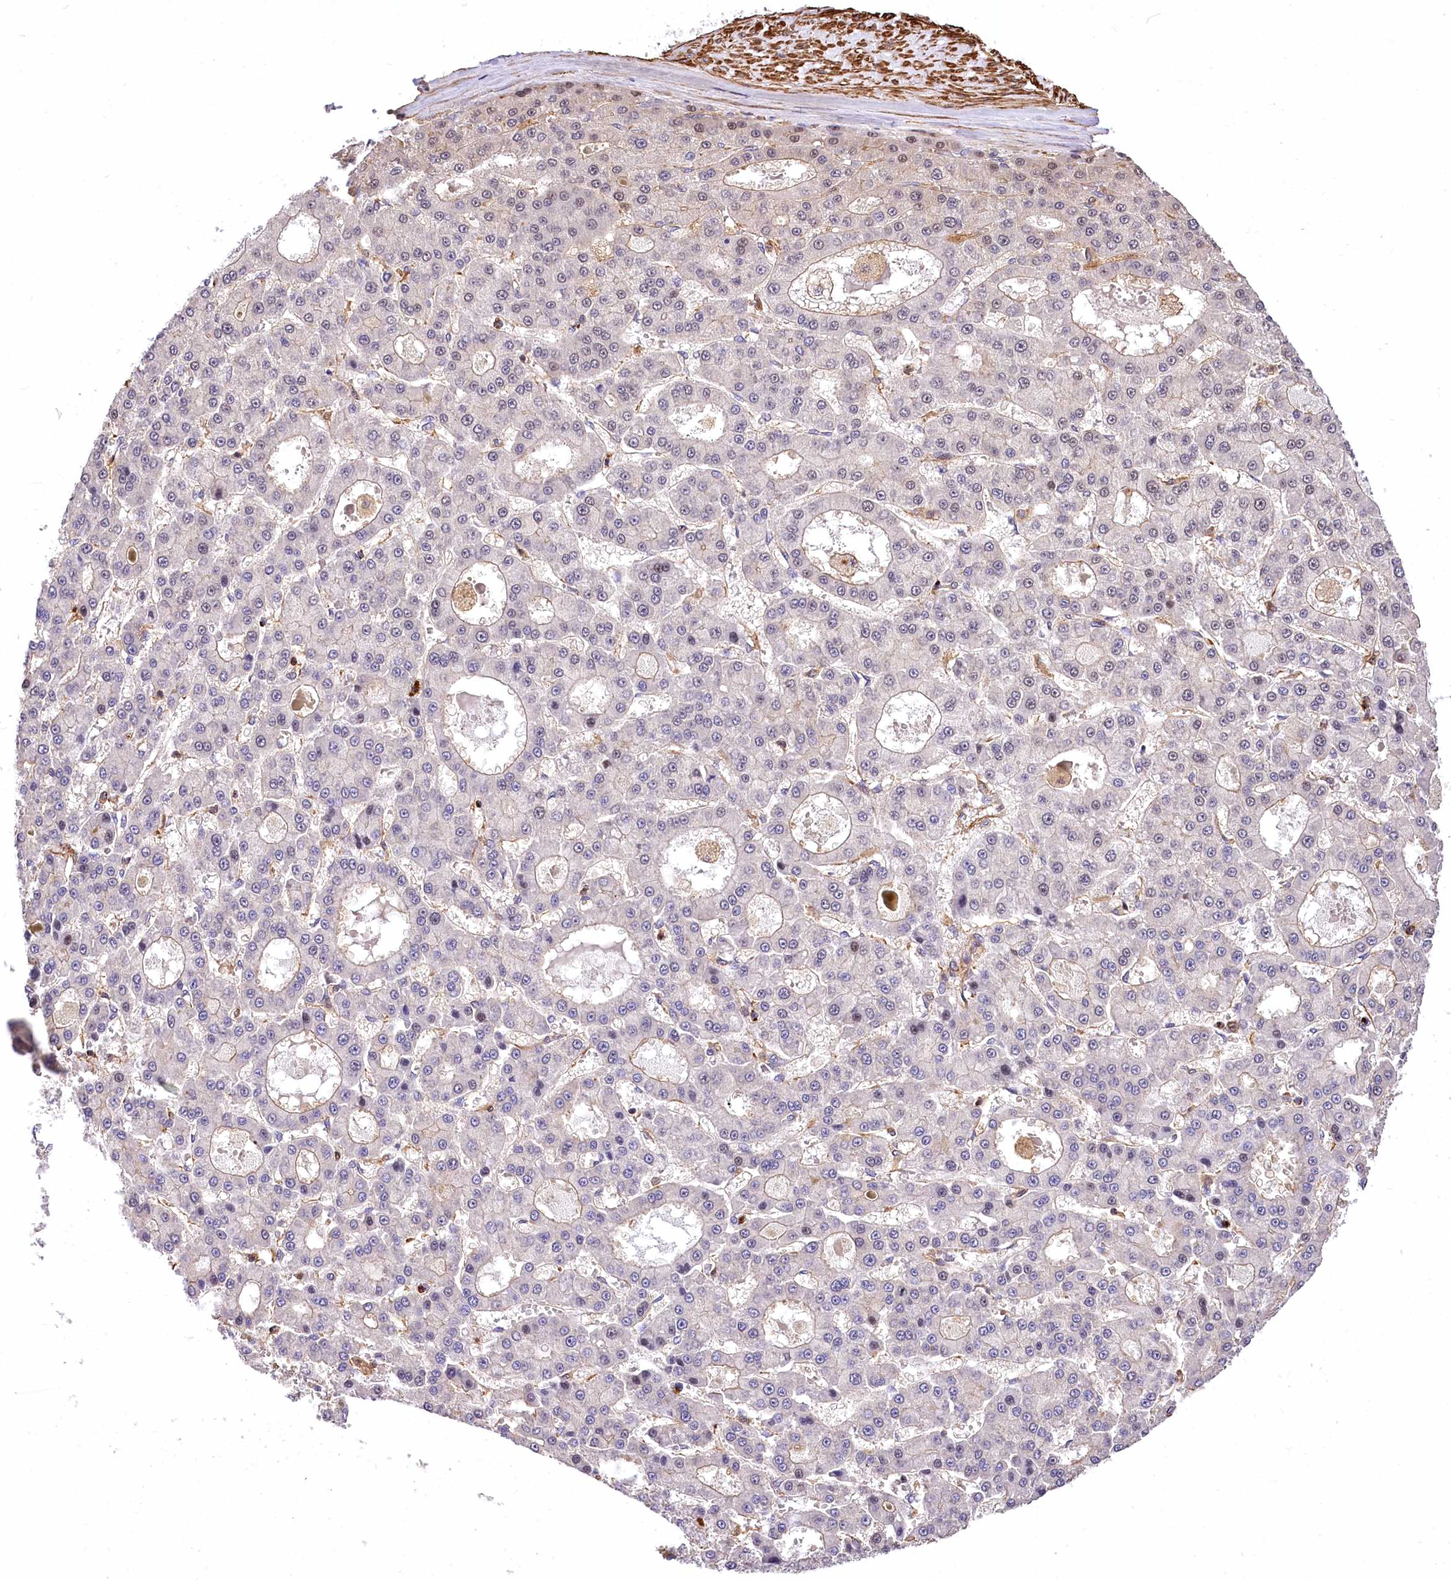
{"staining": {"intensity": "negative", "quantity": "none", "location": "none"}, "tissue": "liver cancer", "cell_type": "Tumor cells", "image_type": "cancer", "snomed": [{"axis": "morphology", "description": "Carcinoma, Hepatocellular, NOS"}, {"axis": "topography", "description": "Liver"}], "caption": "An immunohistochemistry (IHC) histopathology image of liver cancer (hepatocellular carcinoma) is shown. There is no staining in tumor cells of liver cancer (hepatocellular carcinoma).", "gene": "DPP3", "patient": {"sex": "male", "age": 70}}